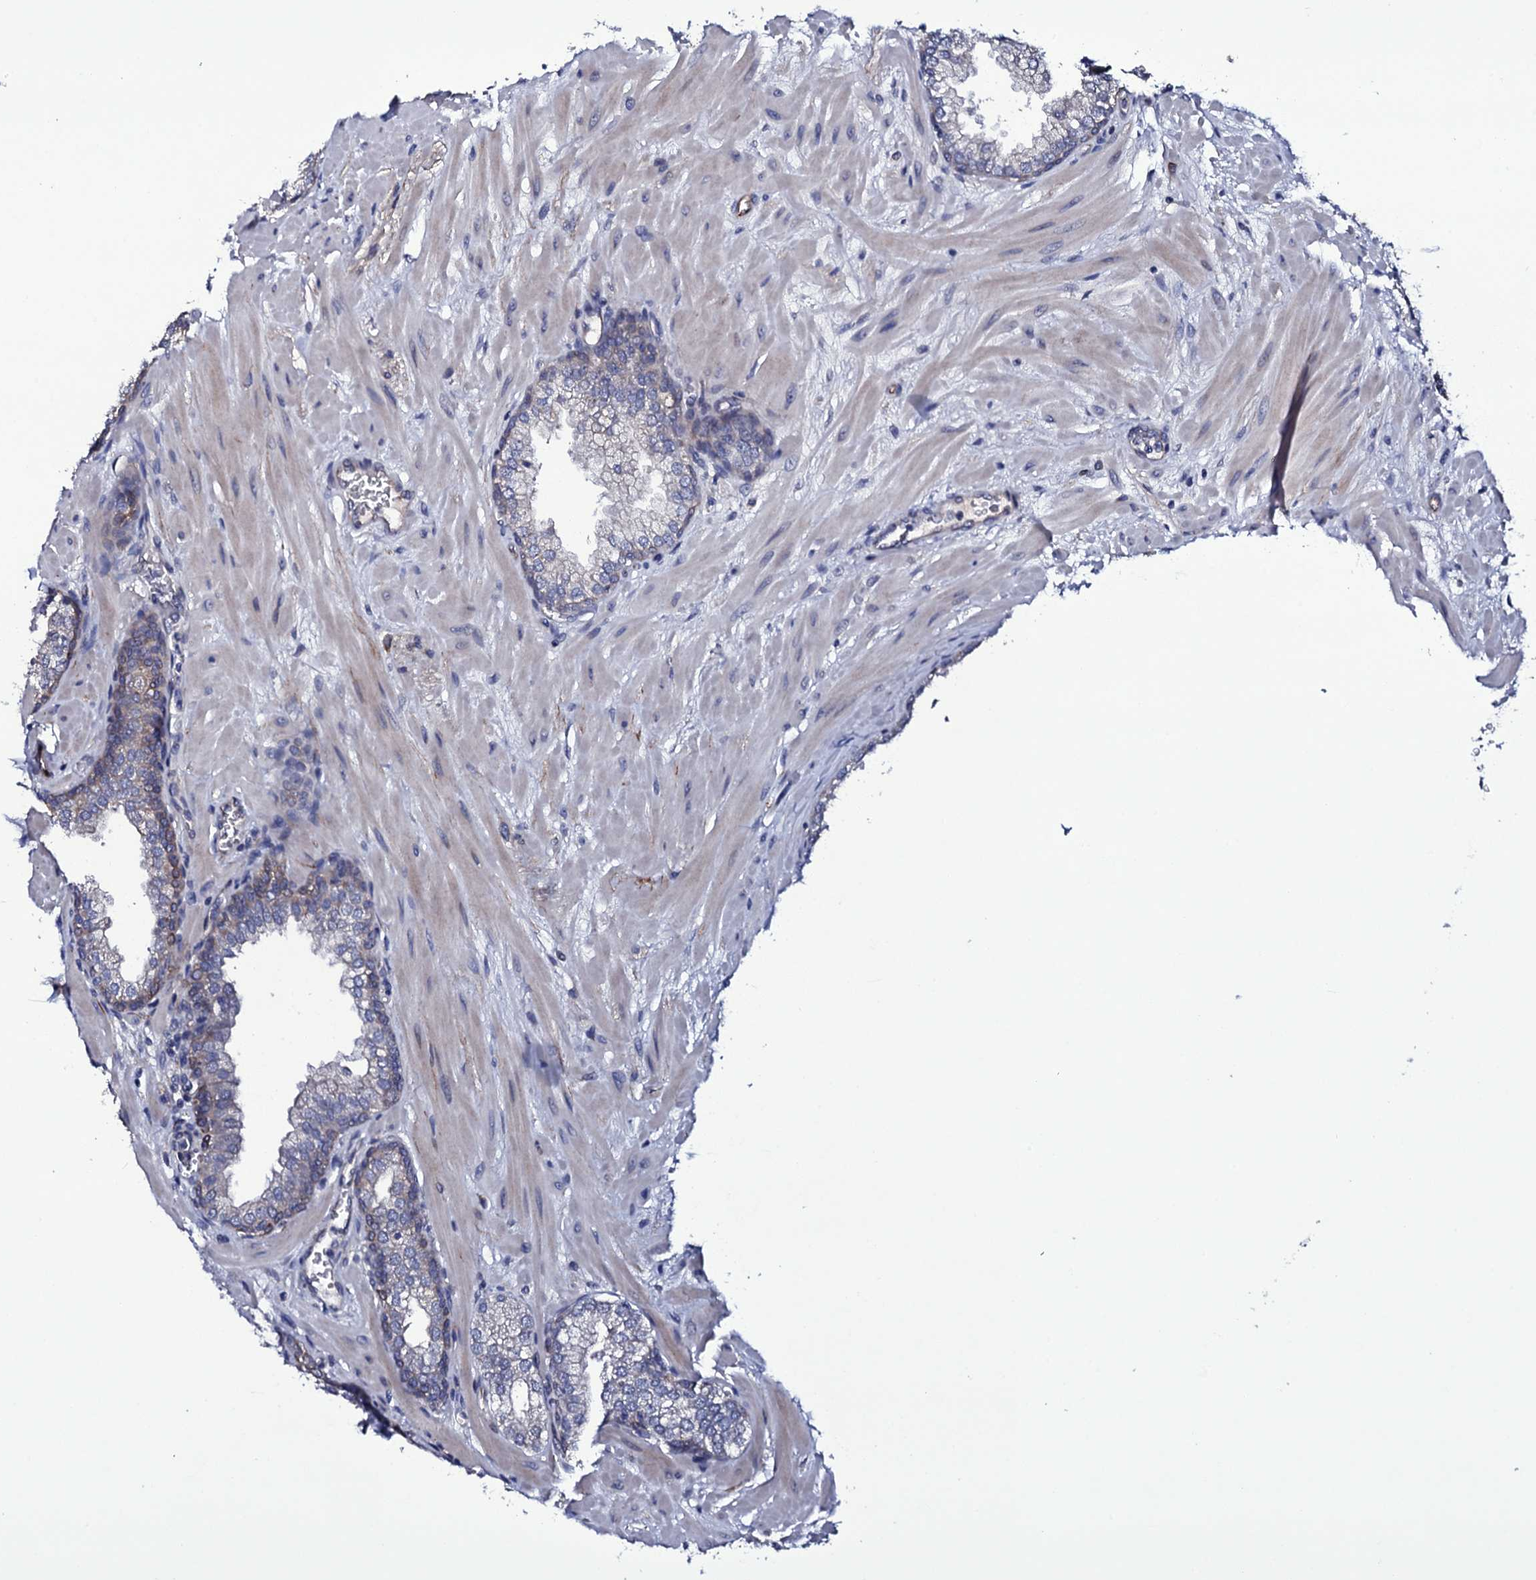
{"staining": {"intensity": "weak", "quantity": "<25%", "location": "cytoplasmic/membranous"}, "tissue": "prostate", "cell_type": "Glandular cells", "image_type": "normal", "snomed": [{"axis": "morphology", "description": "Normal tissue, NOS"}, {"axis": "topography", "description": "Prostate"}], "caption": "A histopathology image of human prostate is negative for staining in glandular cells. (DAB immunohistochemistry (IHC) visualized using brightfield microscopy, high magnification).", "gene": "BCL2L14", "patient": {"sex": "male", "age": 60}}